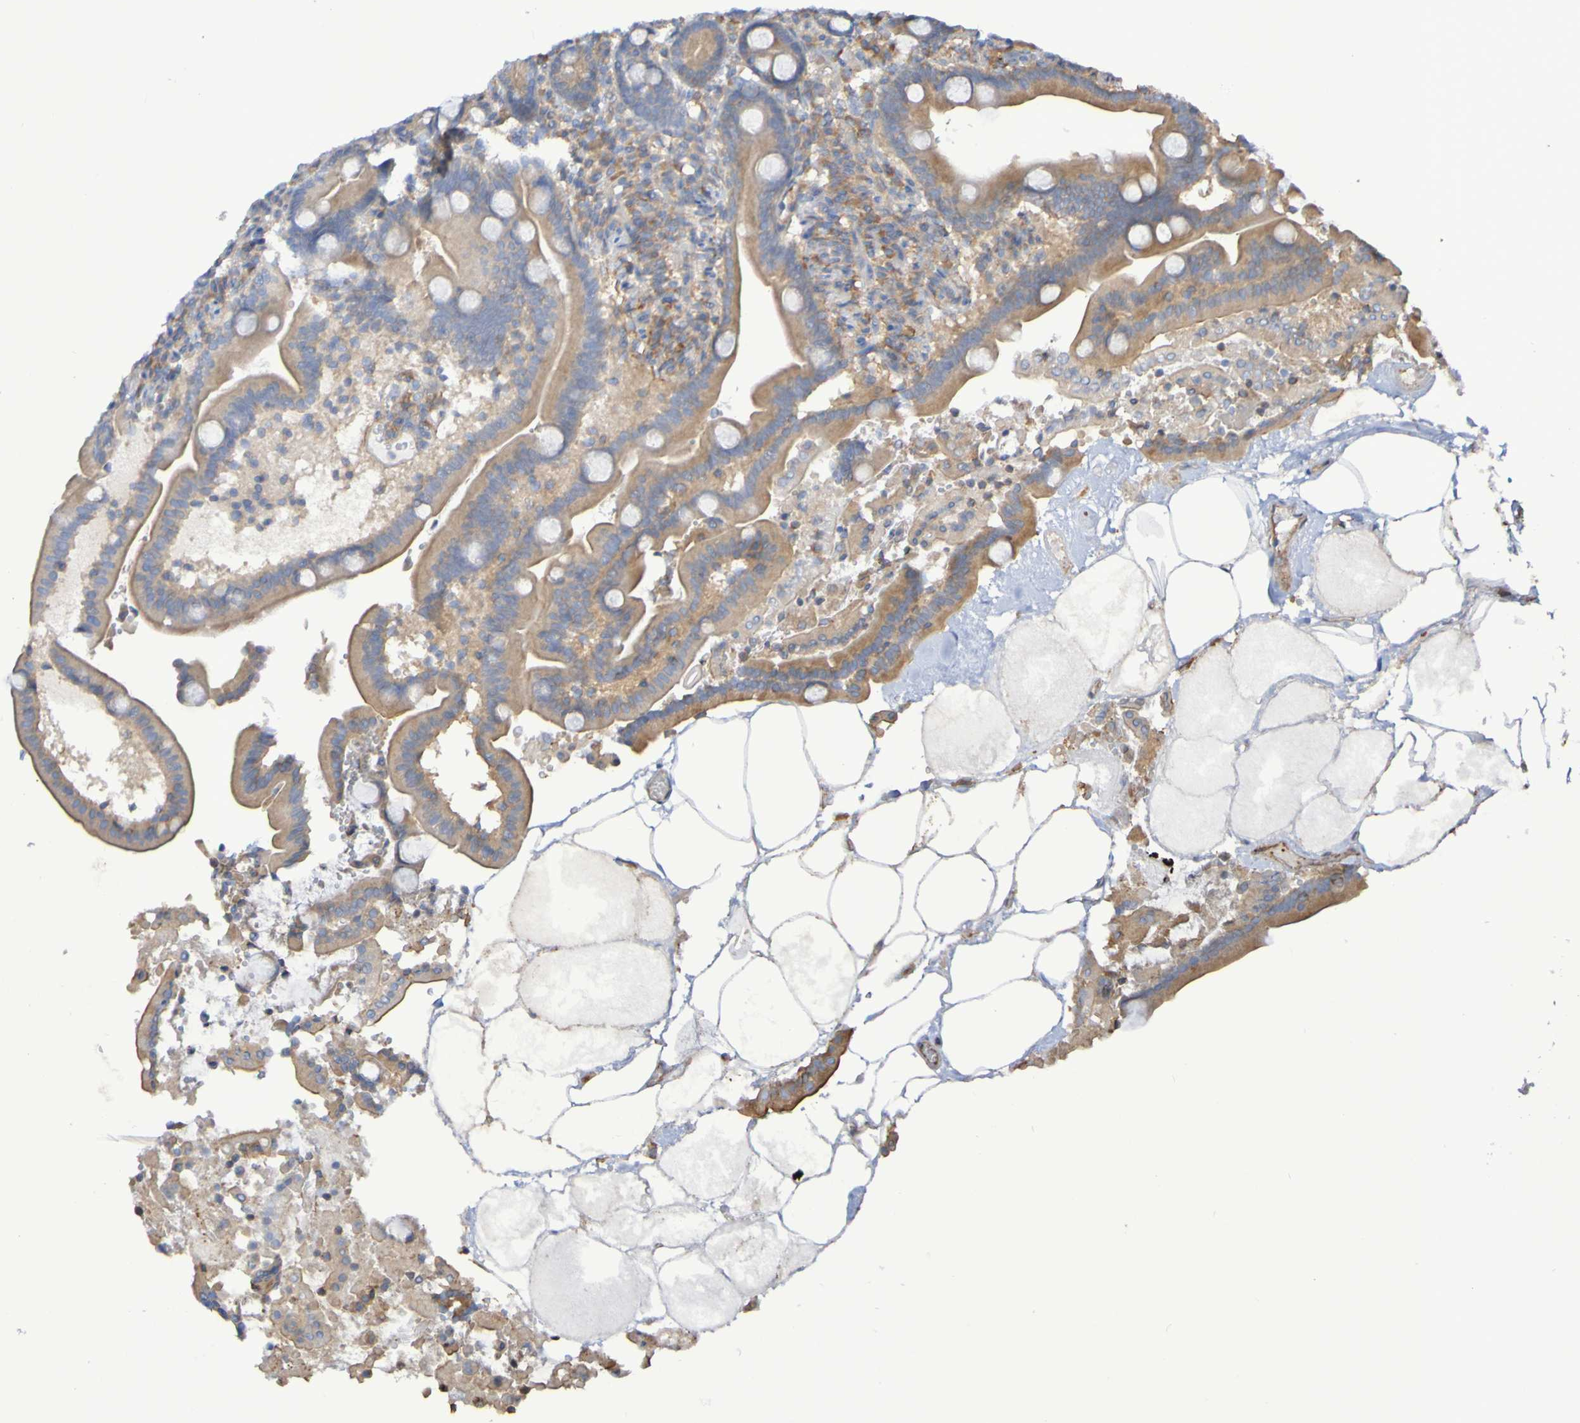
{"staining": {"intensity": "moderate", "quantity": ">75%", "location": "cytoplasmic/membranous"}, "tissue": "duodenum", "cell_type": "Glandular cells", "image_type": "normal", "snomed": [{"axis": "morphology", "description": "Normal tissue, NOS"}, {"axis": "topography", "description": "Duodenum"}], "caption": "Glandular cells show medium levels of moderate cytoplasmic/membranous positivity in approximately >75% of cells in normal human duodenum.", "gene": "SYNJ1", "patient": {"sex": "male", "age": 54}}